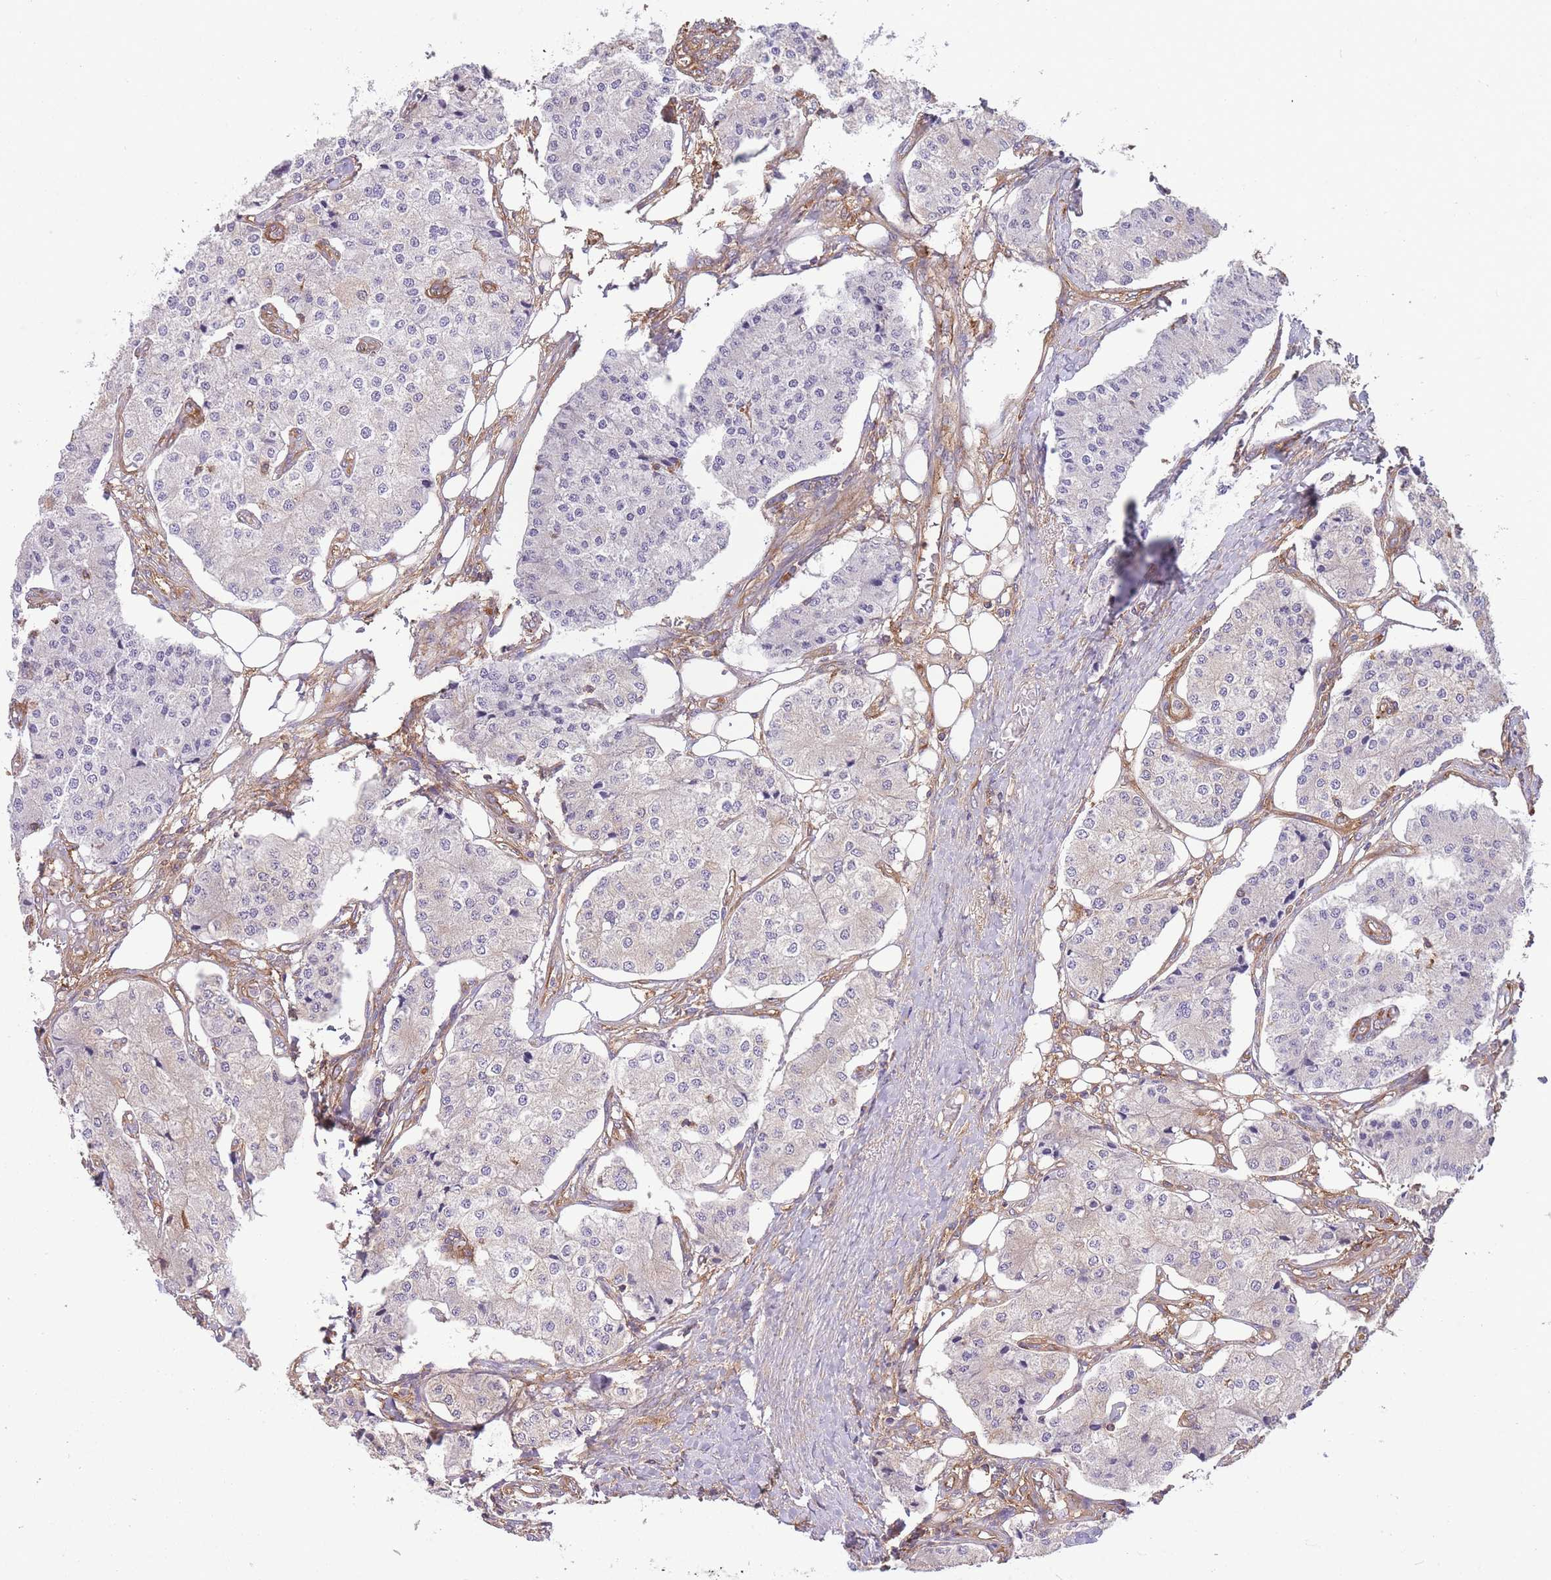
{"staining": {"intensity": "negative", "quantity": "none", "location": "none"}, "tissue": "carcinoid", "cell_type": "Tumor cells", "image_type": "cancer", "snomed": [{"axis": "morphology", "description": "Carcinoid, malignant, NOS"}, {"axis": "topography", "description": "Colon"}], "caption": "DAB (3,3'-diaminobenzidine) immunohistochemical staining of malignant carcinoid displays no significant staining in tumor cells.", "gene": "PRKAR1A", "patient": {"sex": "female", "age": 52}}